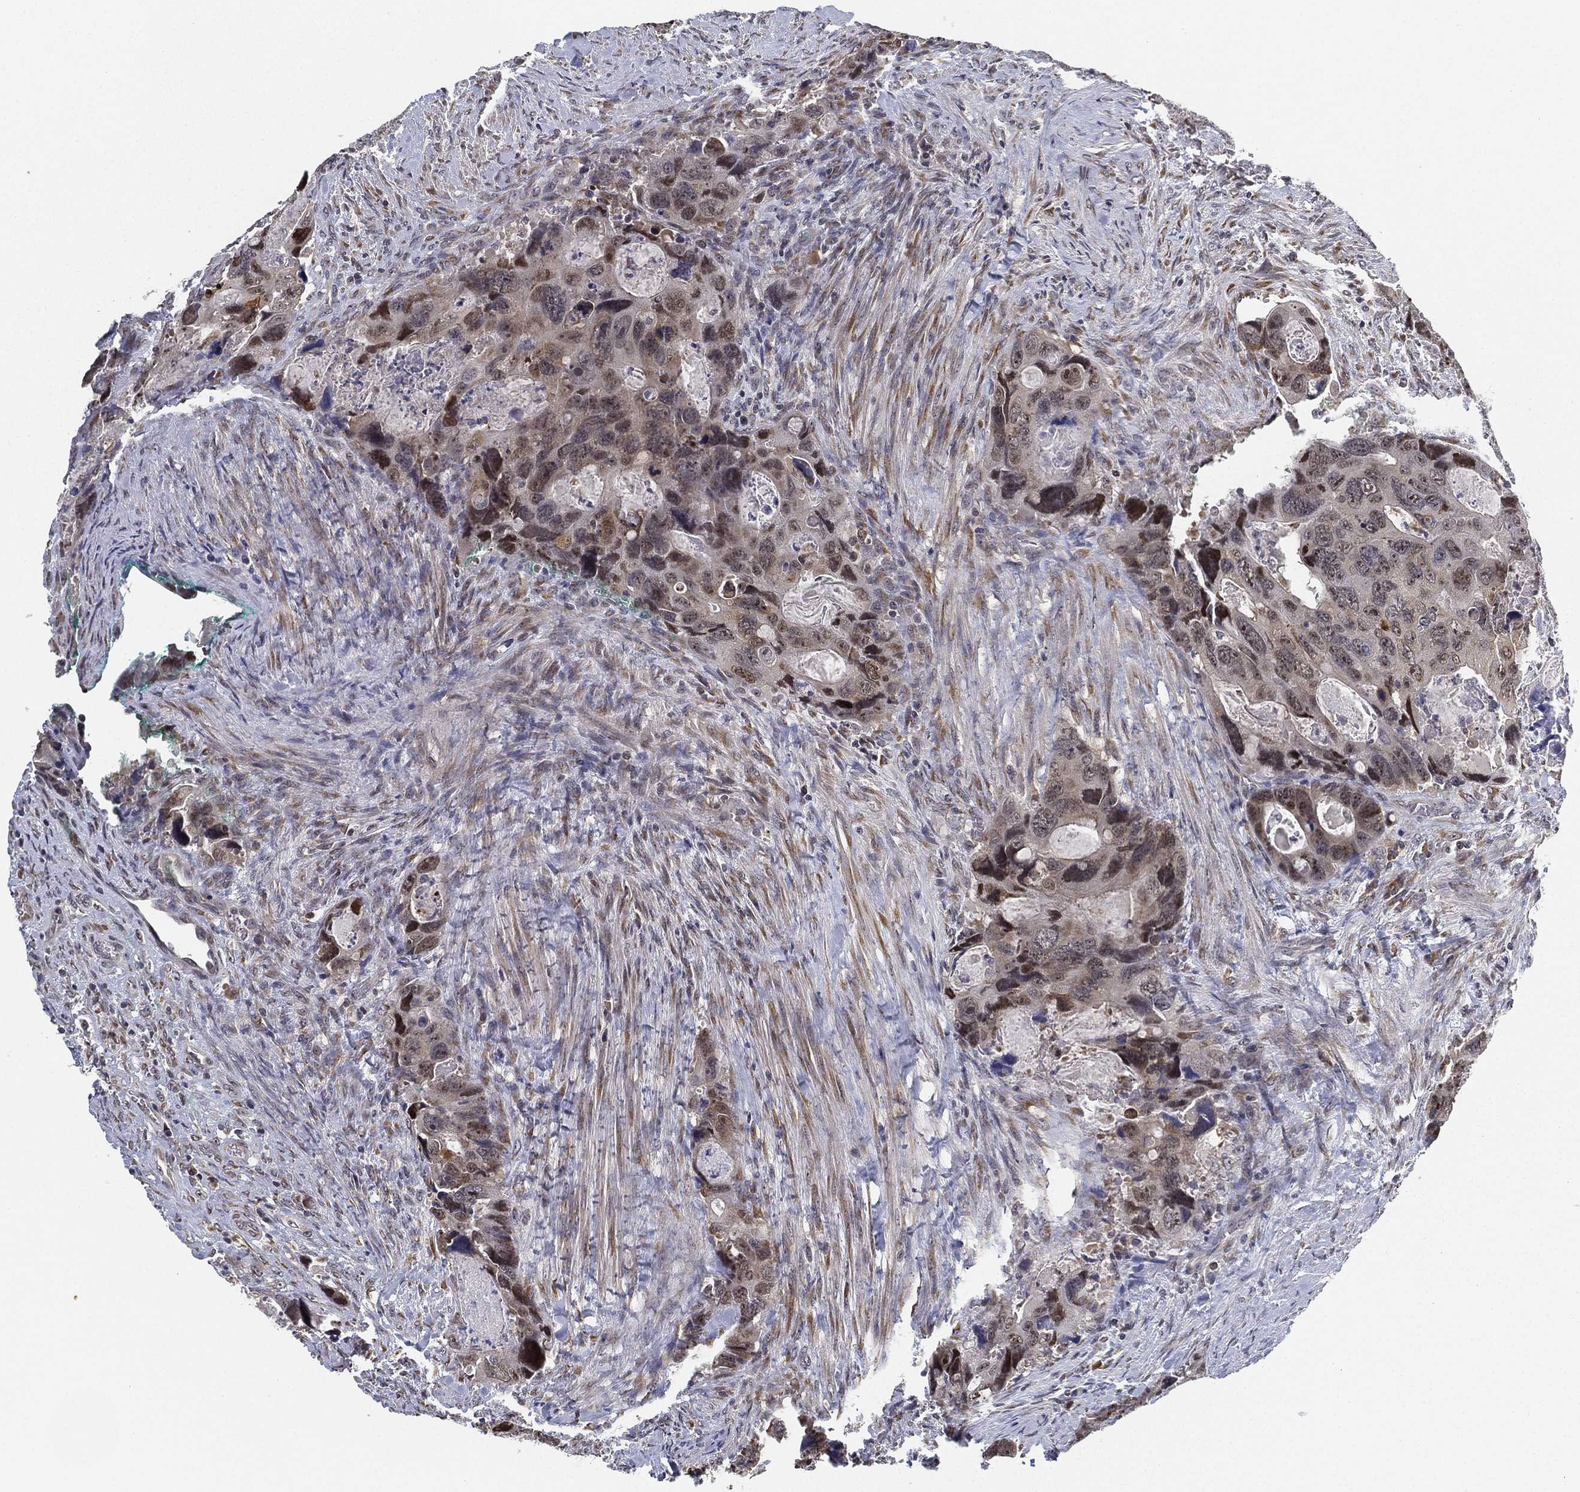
{"staining": {"intensity": "moderate", "quantity": "<25%", "location": "cytoplasmic/membranous,nuclear"}, "tissue": "colorectal cancer", "cell_type": "Tumor cells", "image_type": "cancer", "snomed": [{"axis": "morphology", "description": "Adenocarcinoma, NOS"}, {"axis": "topography", "description": "Rectum"}], "caption": "This micrograph exhibits IHC staining of human colorectal cancer, with low moderate cytoplasmic/membranous and nuclear expression in approximately <25% of tumor cells.", "gene": "PPP1R16B", "patient": {"sex": "male", "age": 62}}